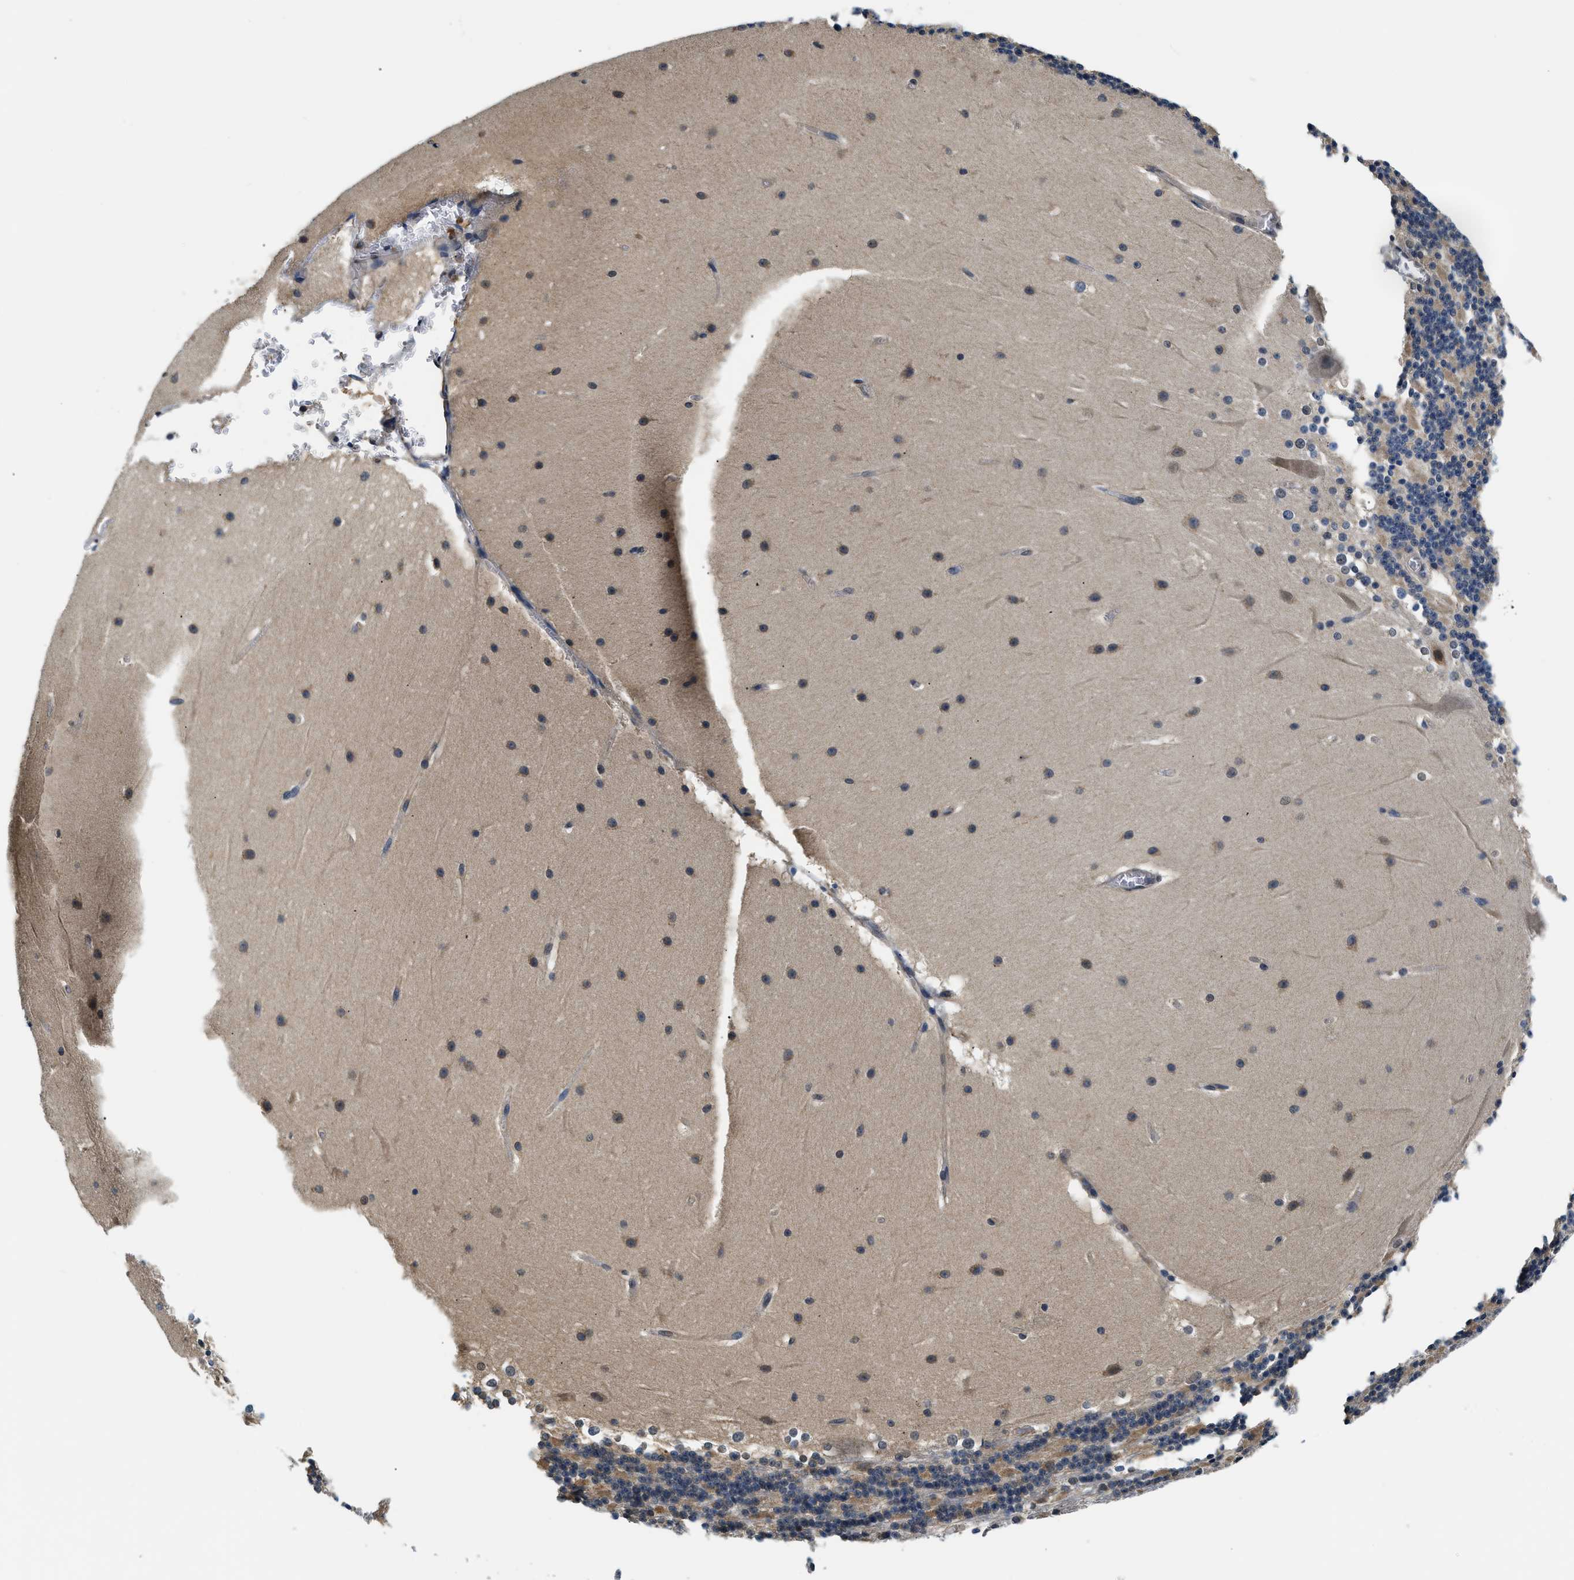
{"staining": {"intensity": "negative", "quantity": "none", "location": "none"}, "tissue": "cerebellum", "cell_type": "Cells in granular layer", "image_type": "normal", "snomed": [{"axis": "morphology", "description": "Normal tissue, NOS"}, {"axis": "topography", "description": "Cerebellum"}], "caption": "Cerebellum was stained to show a protein in brown. There is no significant expression in cells in granular layer. The staining is performed using DAB brown chromogen with nuclei counter-stained in using hematoxylin.", "gene": "BCL7C", "patient": {"sex": "female", "age": 19}}